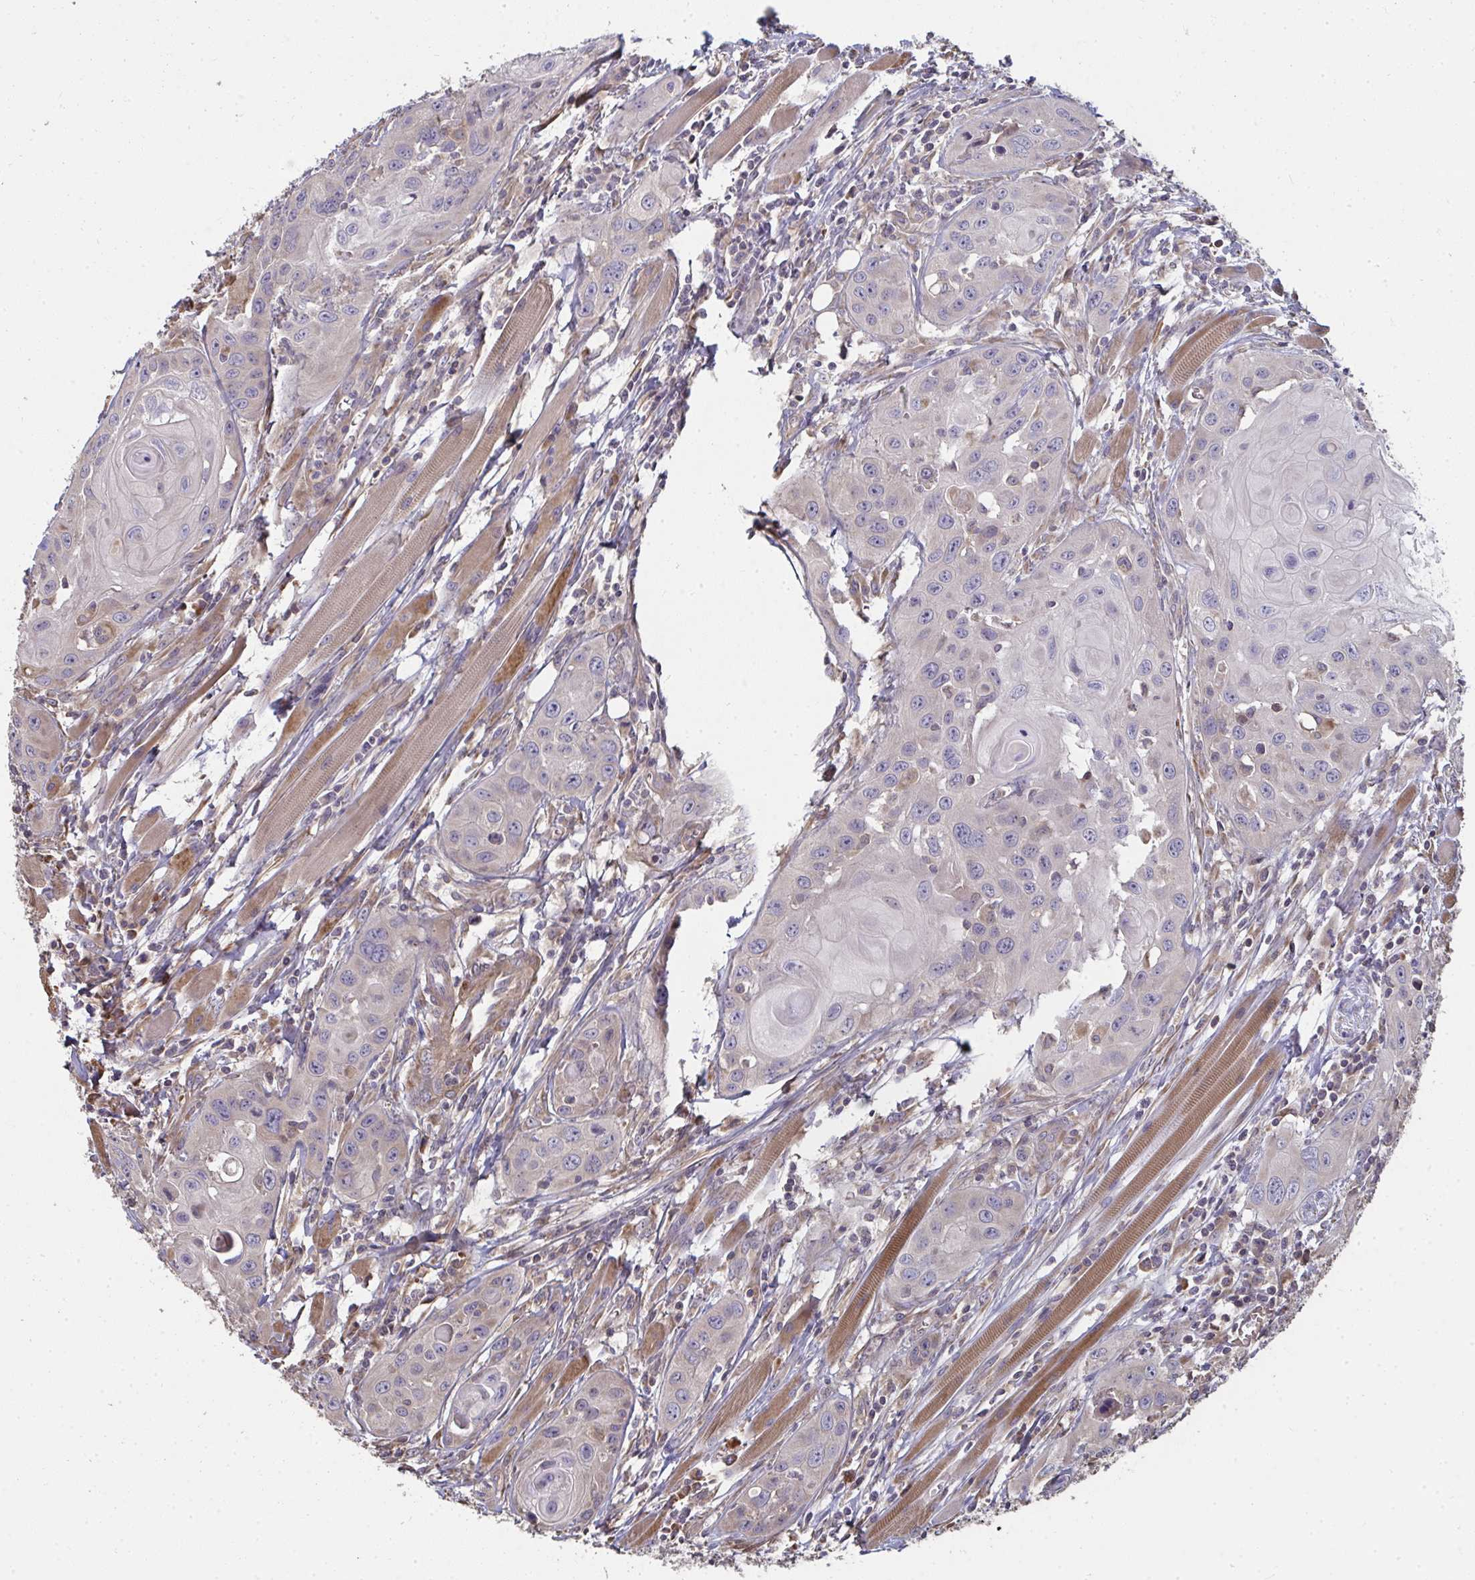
{"staining": {"intensity": "weak", "quantity": "<25%", "location": "cytoplasmic/membranous"}, "tissue": "head and neck cancer", "cell_type": "Tumor cells", "image_type": "cancer", "snomed": [{"axis": "morphology", "description": "Squamous cell carcinoma, NOS"}, {"axis": "topography", "description": "Oral tissue"}, {"axis": "topography", "description": "Head-Neck"}], "caption": "DAB (3,3'-diaminobenzidine) immunohistochemical staining of squamous cell carcinoma (head and neck) displays no significant positivity in tumor cells.", "gene": "ZFYVE28", "patient": {"sex": "male", "age": 58}}